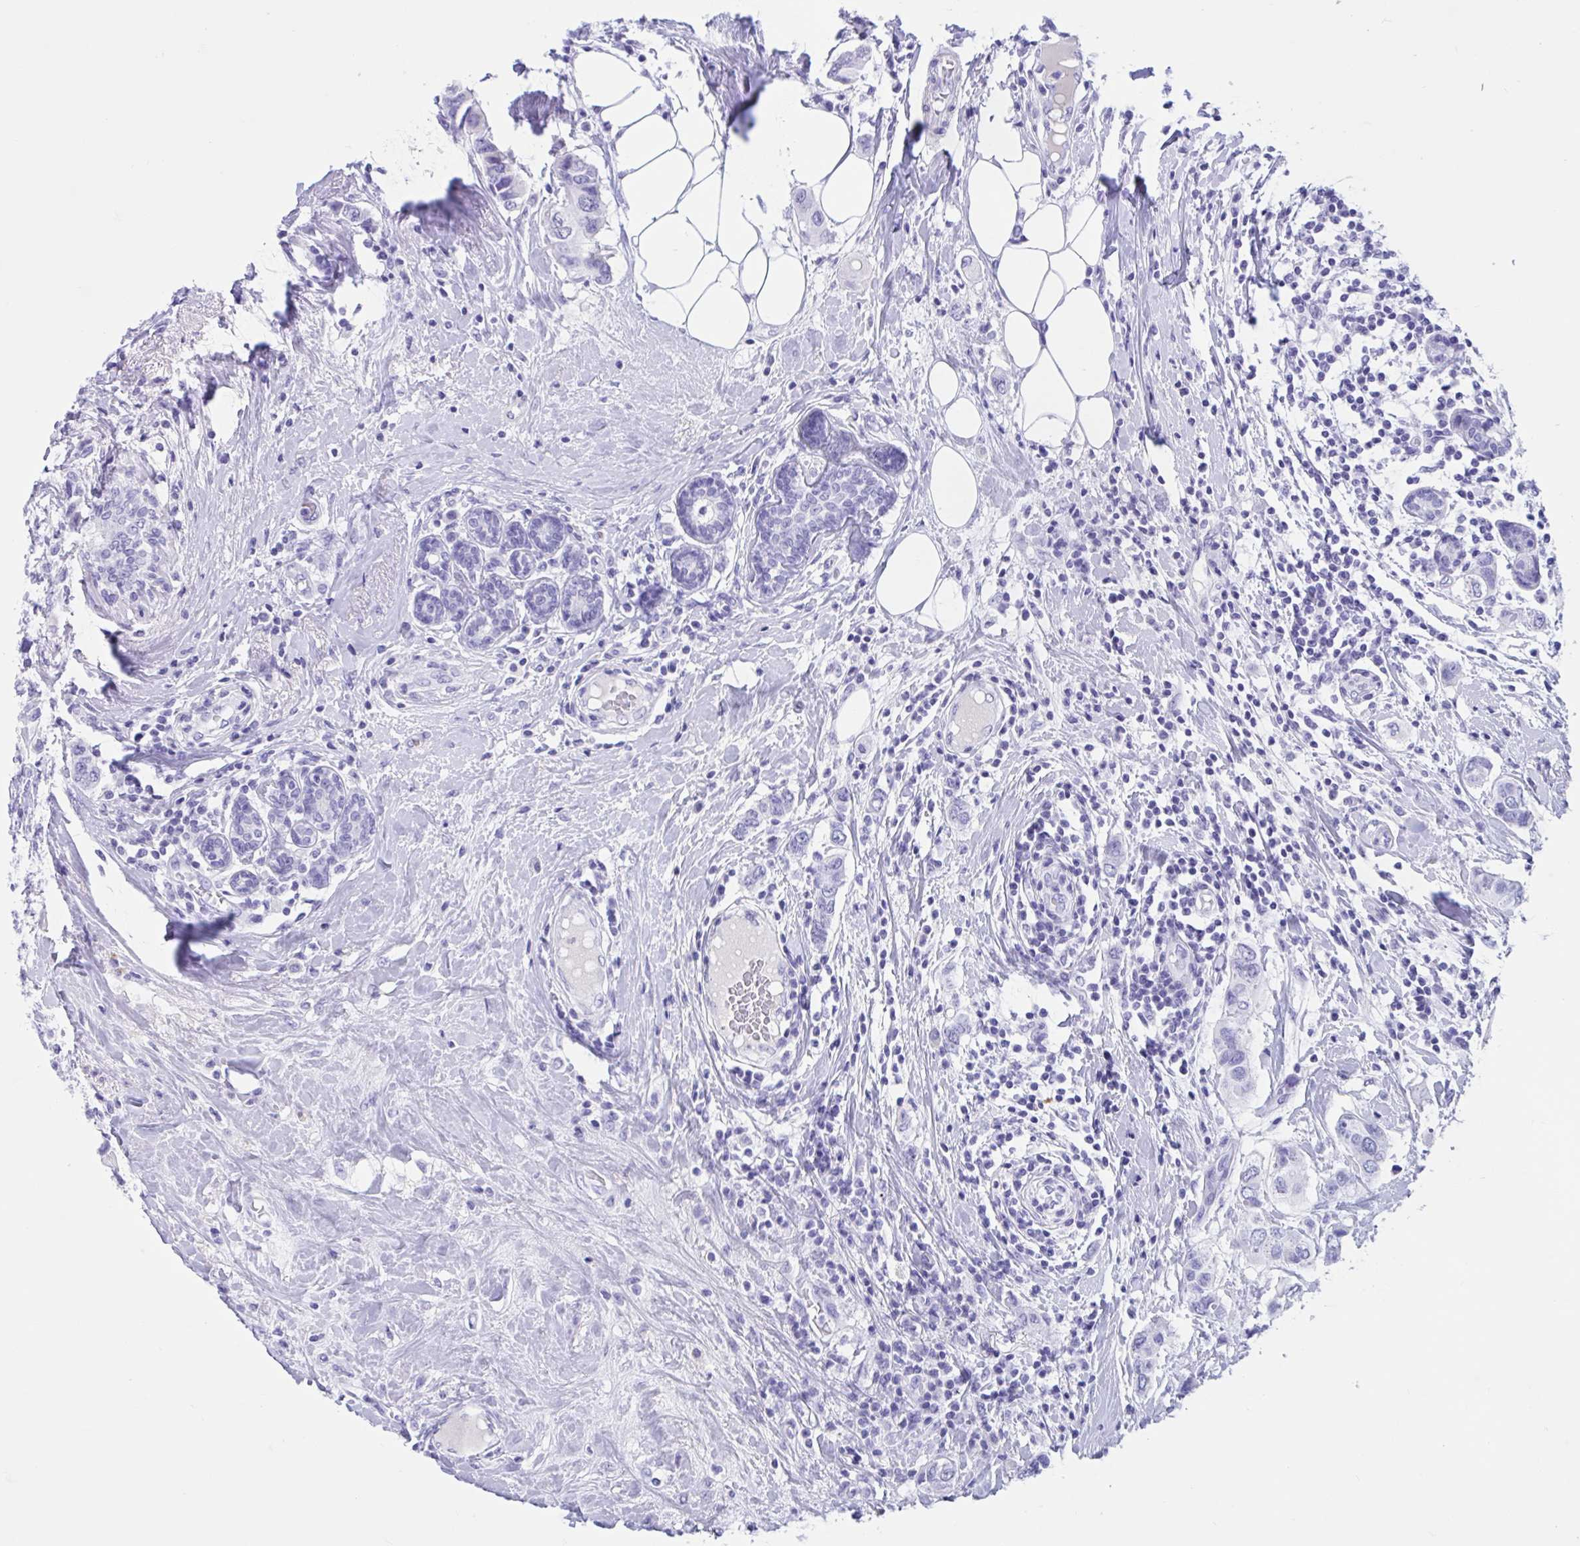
{"staining": {"intensity": "negative", "quantity": "none", "location": "none"}, "tissue": "breast cancer", "cell_type": "Tumor cells", "image_type": "cancer", "snomed": [{"axis": "morphology", "description": "Lobular carcinoma"}, {"axis": "topography", "description": "Breast"}], "caption": "An IHC photomicrograph of lobular carcinoma (breast) is shown. There is no staining in tumor cells of lobular carcinoma (breast).", "gene": "TMEM35A", "patient": {"sex": "female", "age": 51}}